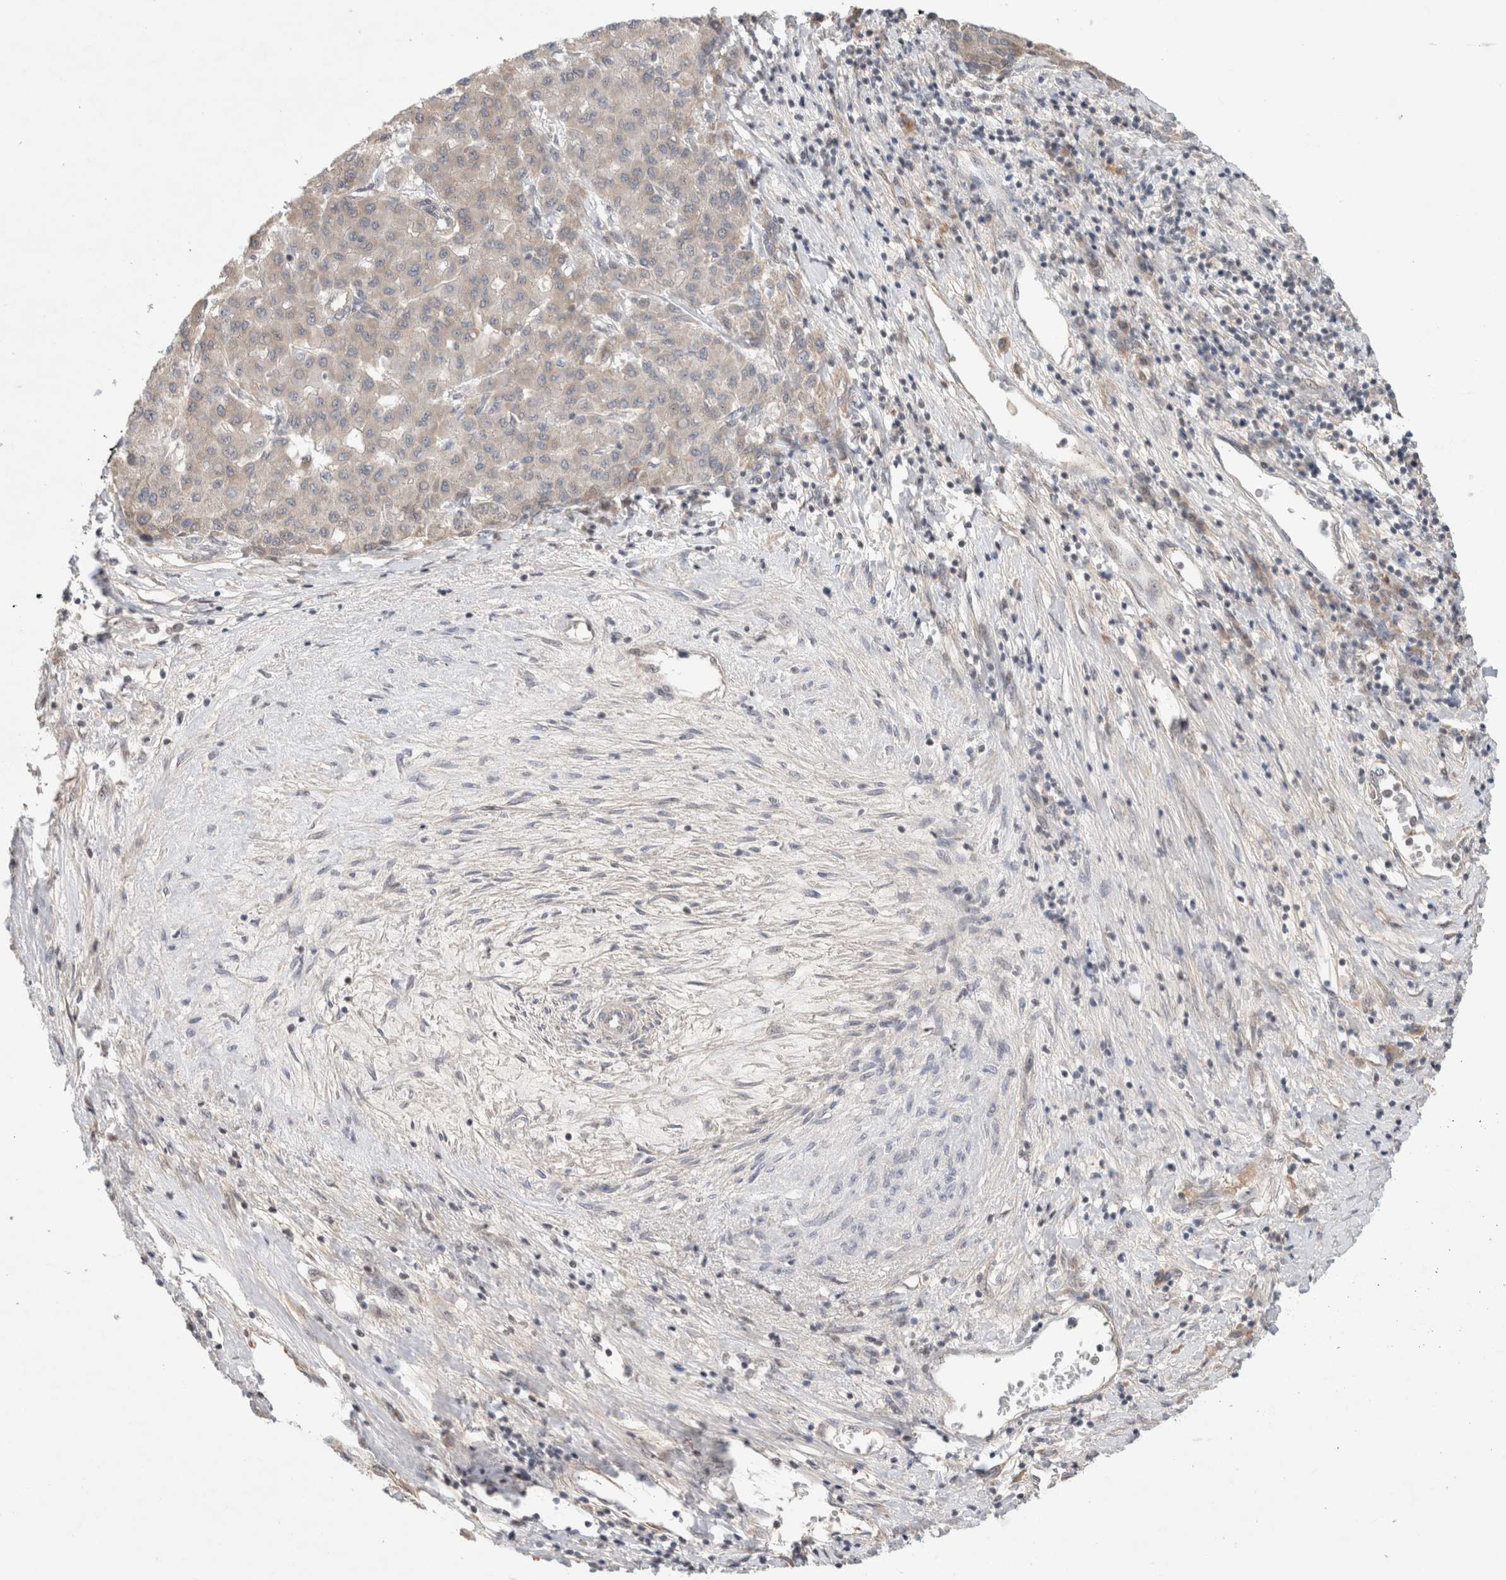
{"staining": {"intensity": "weak", "quantity": "<25%", "location": "cytoplasmic/membranous"}, "tissue": "liver cancer", "cell_type": "Tumor cells", "image_type": "cancer", "snomed": [{"axis": "morphology", "description": "Carcinoma, Hepatocellular, NOS"}, {"axis": "topography", "description": "Liver"}], "caption": "Tumor cells show no significant expression in liver hepatocellular carcinoma. Nuclei are stained in blue.", "gene": "SYDE2", "patient": {"sex": "male", "age": 65}}